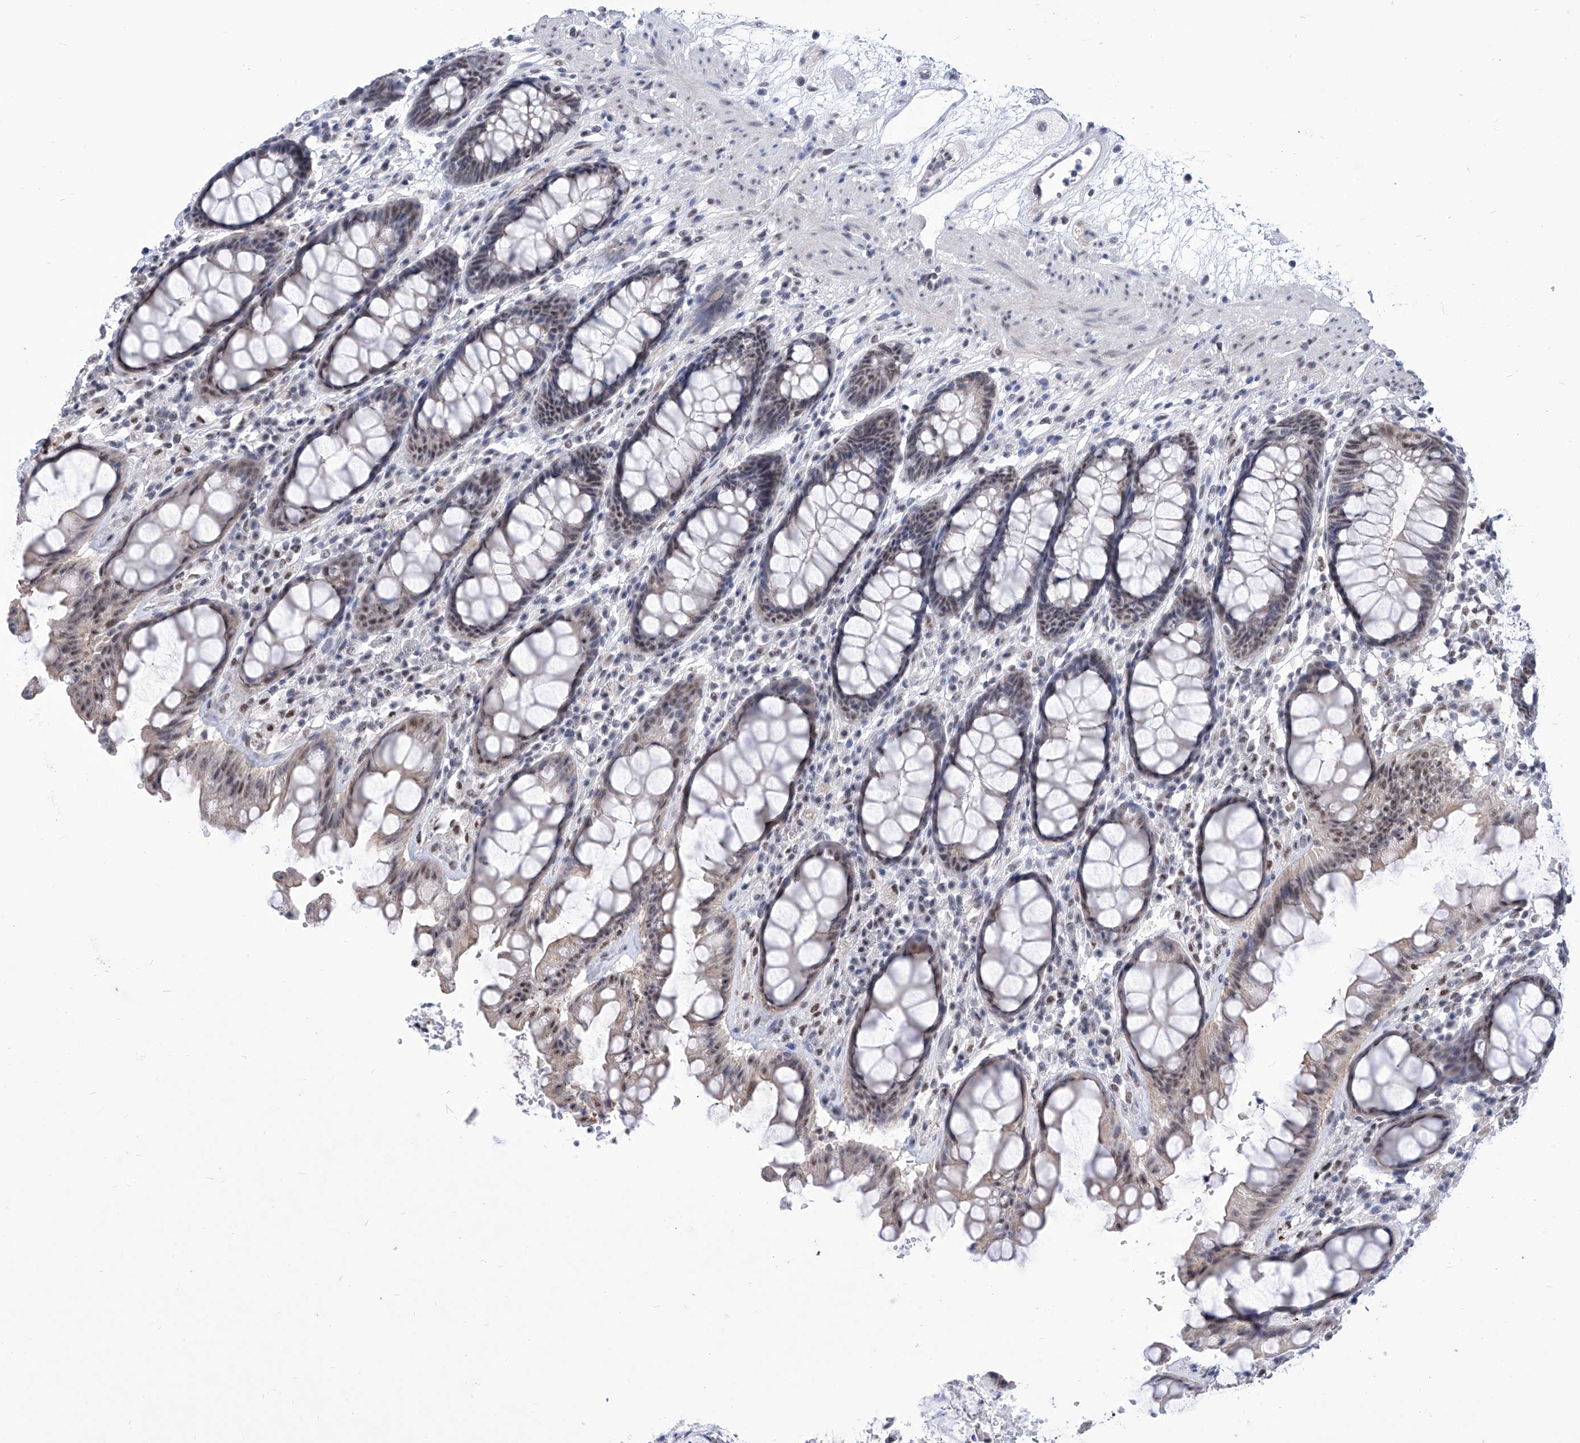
{"staining": {"intensity": "moderate", "quantity": "<25%", "location": "nuclear"}, "tissue": "rectum", "cell_type": "Glandular cells", "image_type": "normal", "snomed": [{"axis": "morphology", "description": "Normal tissue, NOS"}, {"axis": "topography", "description": "Rectum"}], "caption": "Rectum stained with DAB (3,3'-diaminobenzidine) IHC demonstrates low levels of moderate nuclear positivity in approximately <25% of glandular cells. The protein of interest is shown in brown color, while the nuclei are stained blue.", "gene": "SART1", "patient": {"sex": "male", "age": 64}}